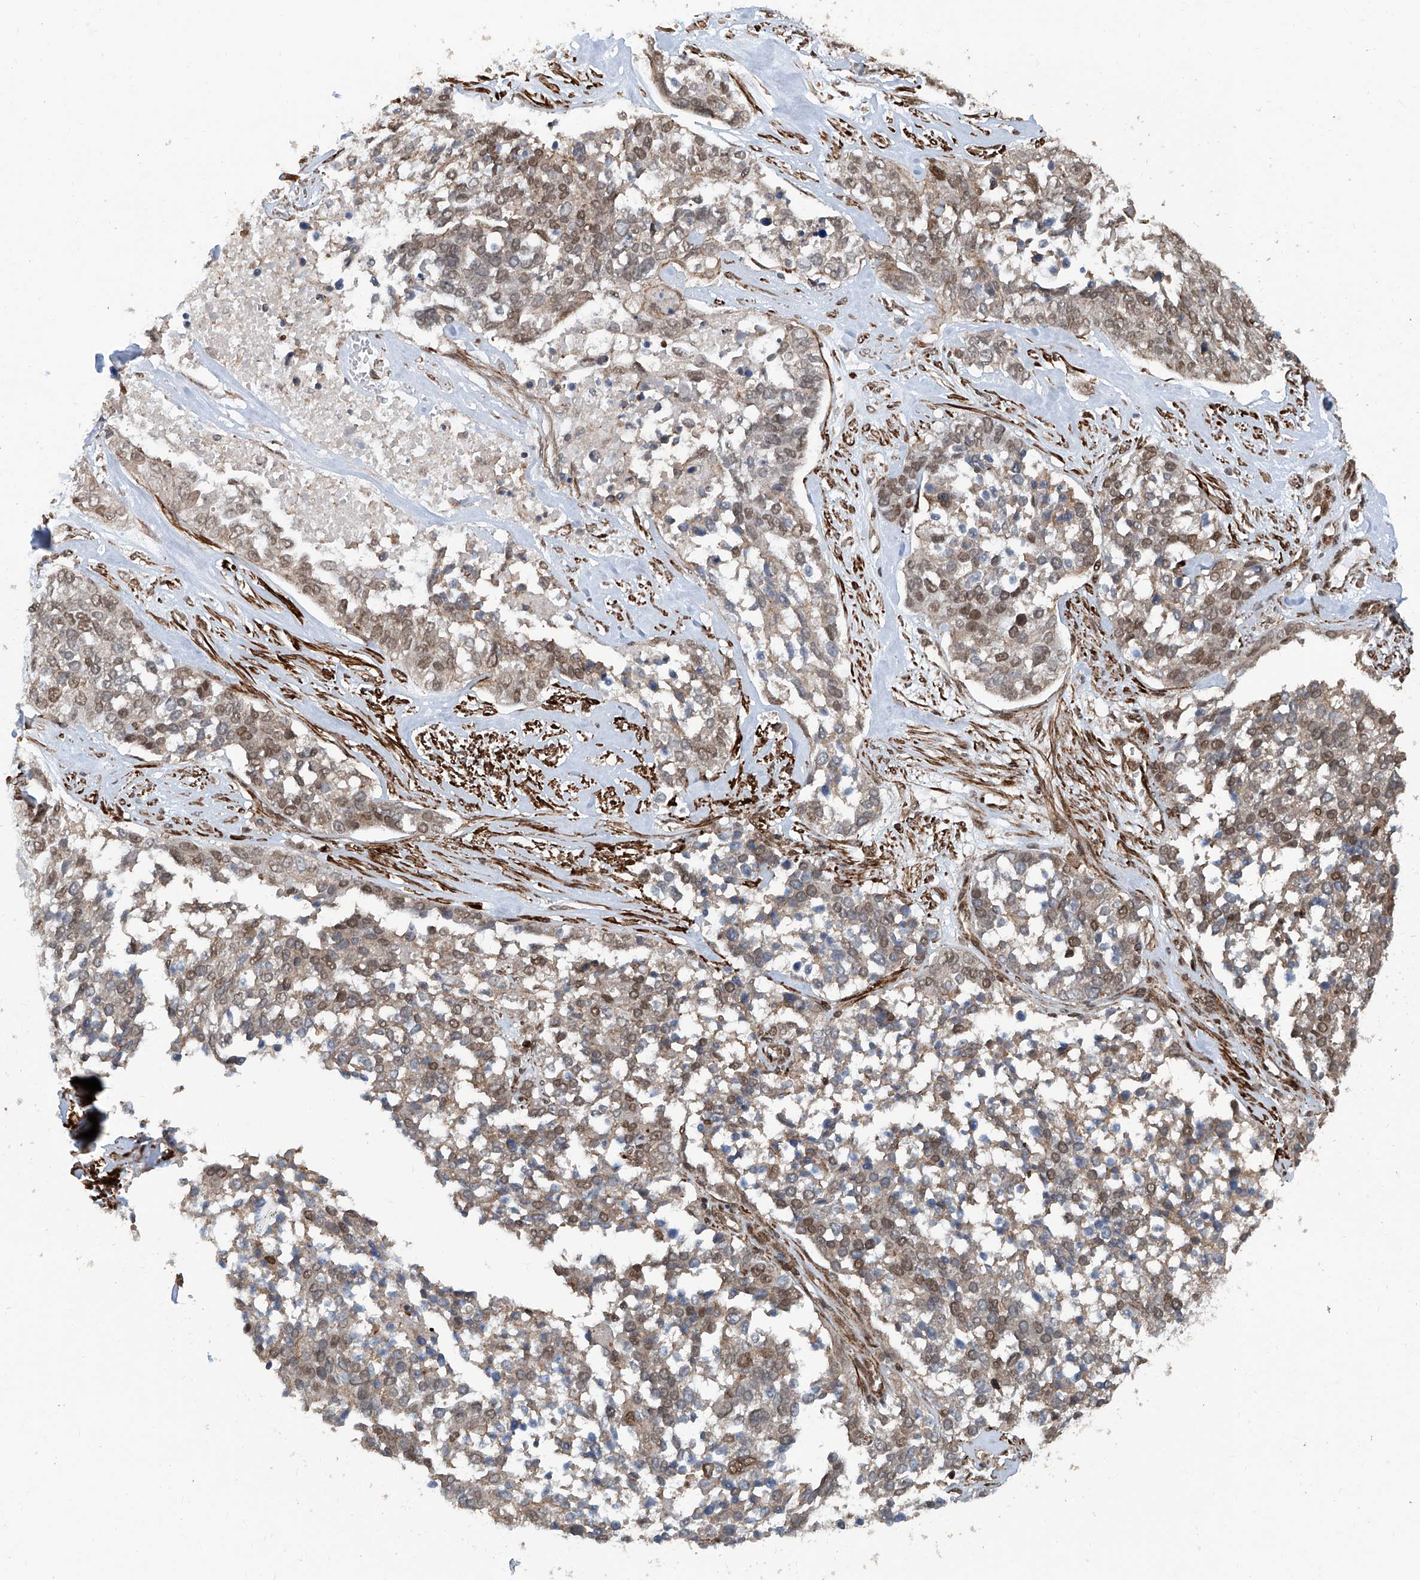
{"staining": {"intensity": "weak", "quantity": "25%-75%", "location": "cytoplasmic/membranous,nuclear"}, "tissue": "ovarian cancer", "cell_type": "Tumor cells", "image_type": "cancer", "snomed": [{"axis": "morphology", "description": "Cystadenocarcinoma, serous, NOS"}, {"axis": "topography", "description": "Ovary"}], "caption": "Weak cytoplasmic/membranous and nuclear positivity is present in about 25%-75% of tumor cells in ovarian cancer (serous cystadenocarcinoma).", "gene": "SDE2", "patient": {"sex": "female", "age": 44}}